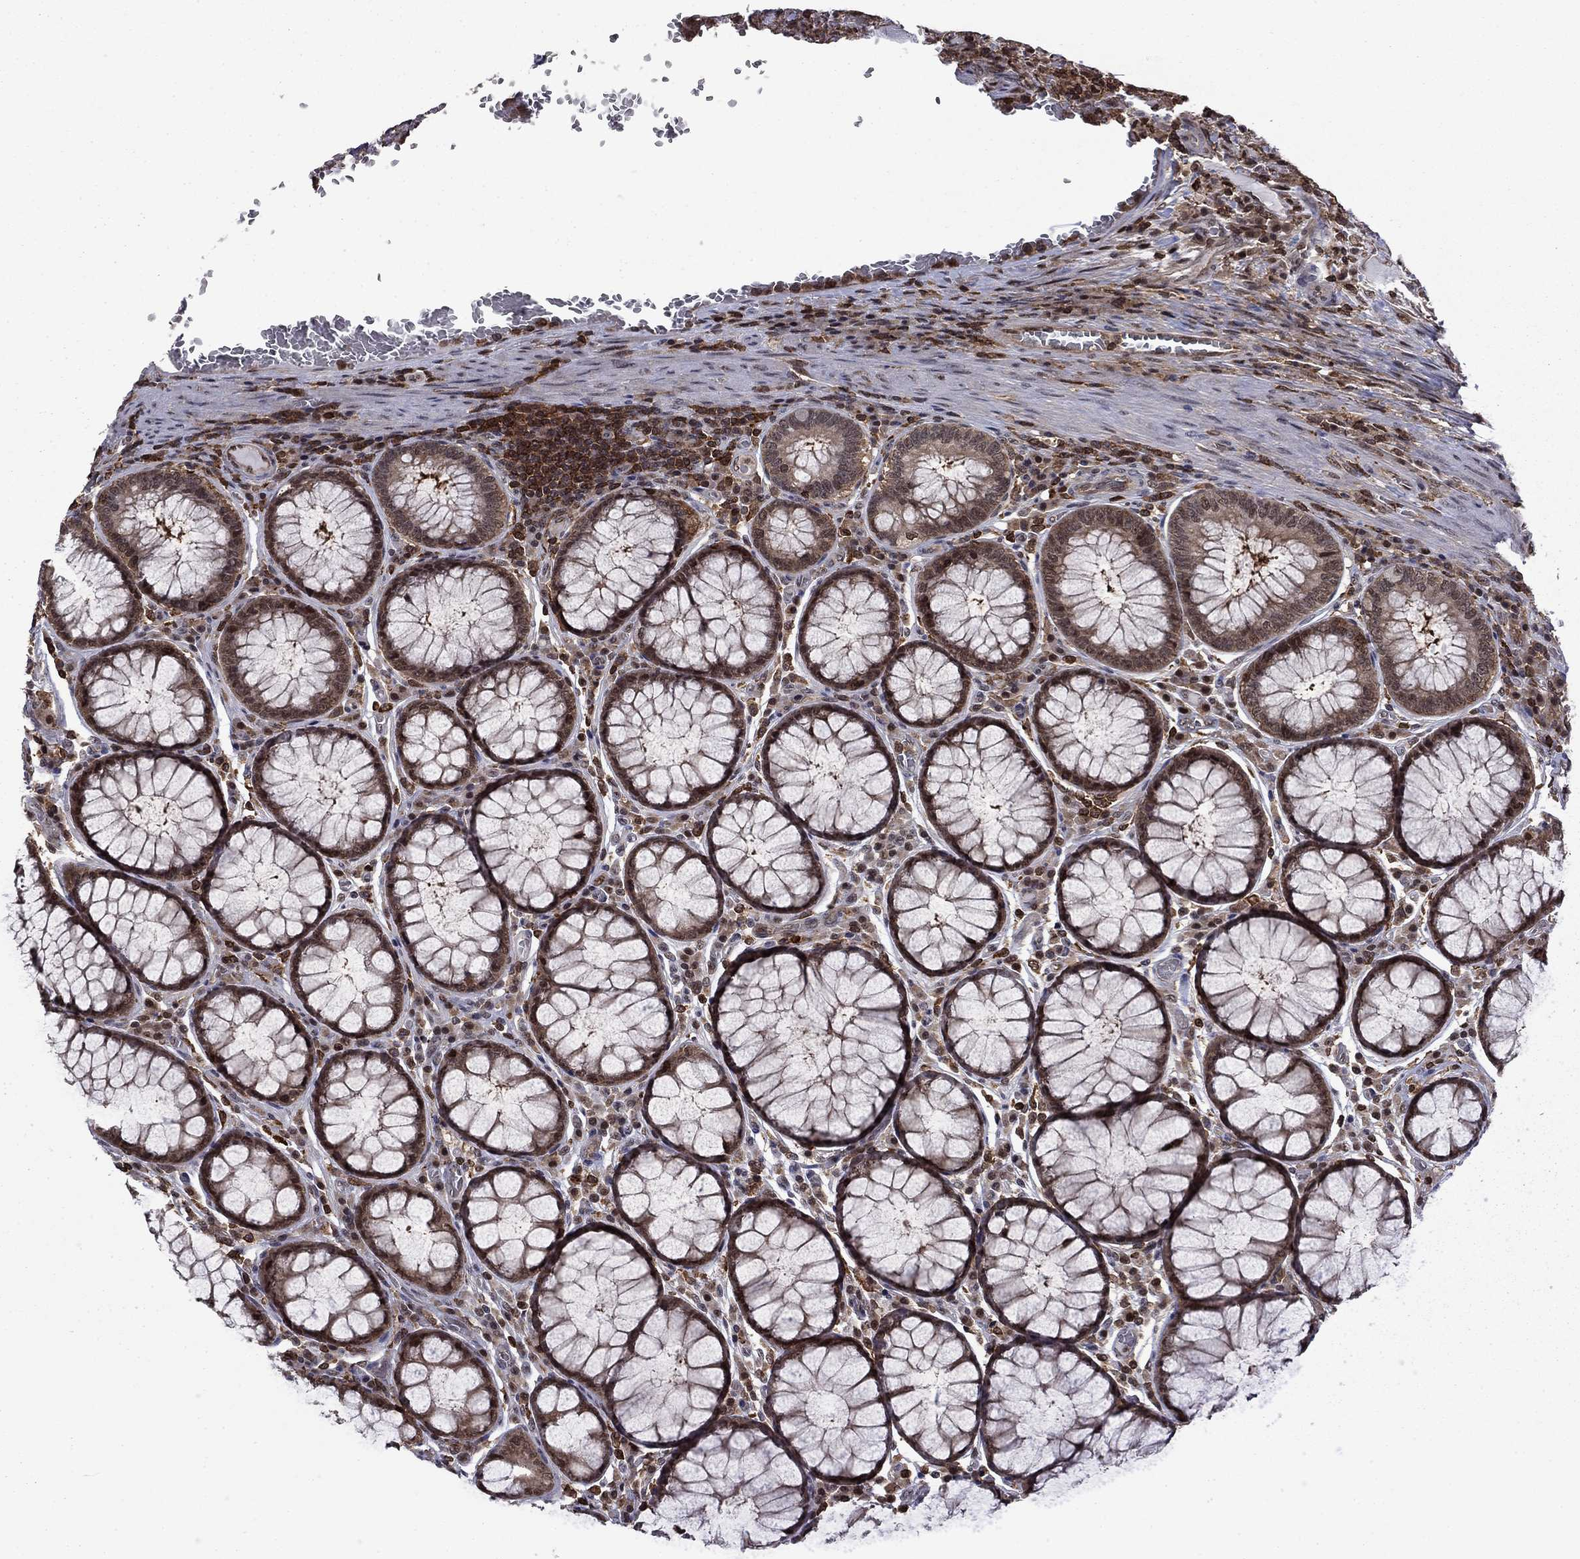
{"staining": {"intensity": "moderate", "quantity": "<25%", "location": "cytoplasmic/membranous,nuclear"}, "tissue": "colorectal cancer", "cell_type": "Tumor cells", "image_type": "cancer", "snomed": [{"axis": "morphology", "description": "Adenocarcinoma, NOS"}, {"axis": "topography", "description": "Colon"}], "caption": "Human colorectal cancer stained with a brown dye demonstrates moderate cytoplasmic/membranous and nuclear positive expression in approximately <25% of tumor cells.", "gene": "PSMD2", "patient": {"sex": "female", "age": 86}}